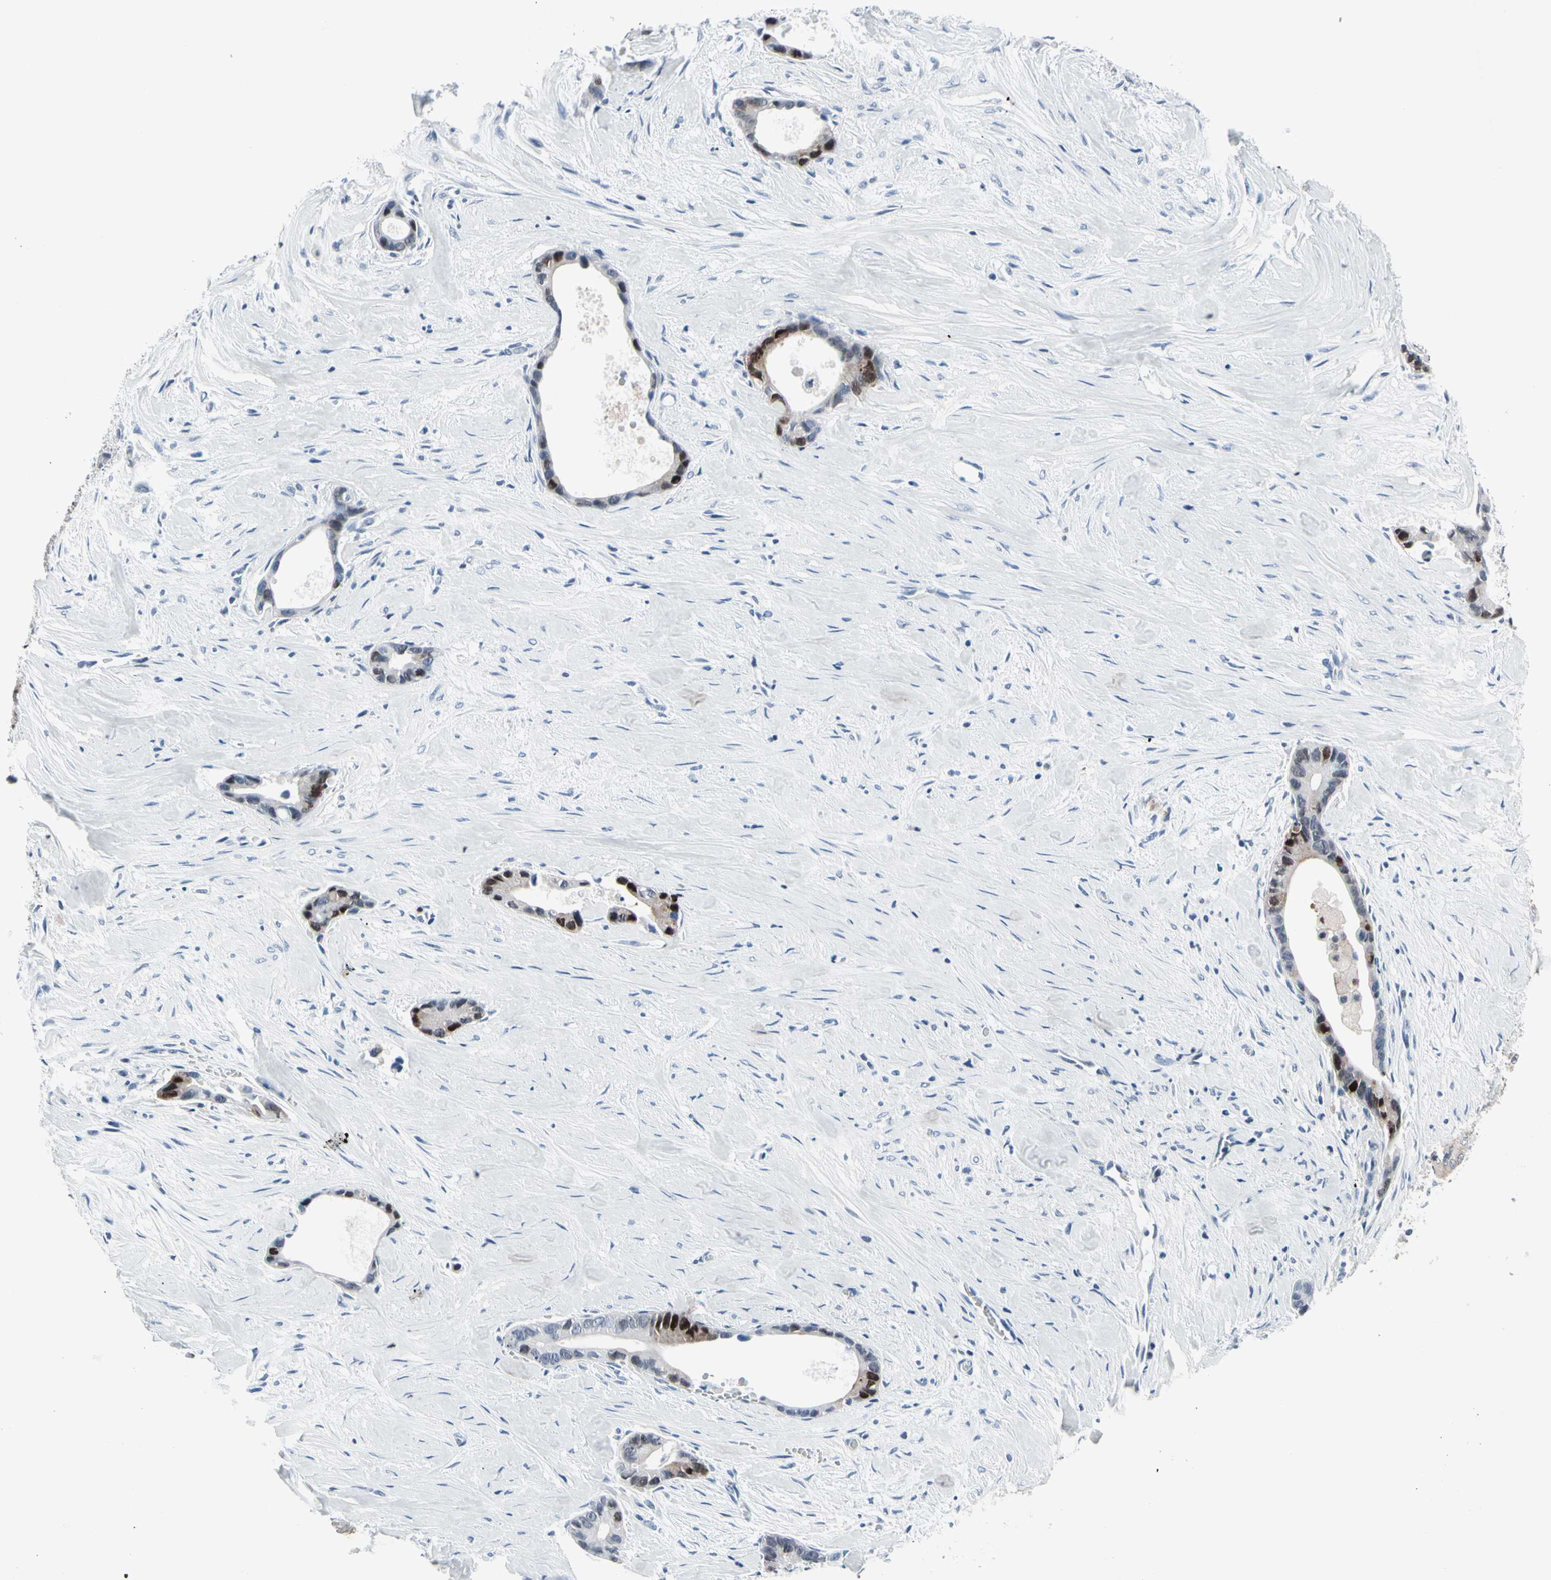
{"staining": {"intensity": "strong", "quantity": "25%-75%", "location": "cytoplasmic/membranous,nuclear"}, "tissue": "liver cancer", "cell_type": "Tumor cells", "image_type": "cancer", "snomed": [{"axis": "morphology", "description": "Cholangiocarcinoma"}, {"axis": "topography", "description": "Liver"}], "caption": "Immunohistochemistry image of neoplastic tissue: liver cancer stained using immunohistochemistry (IHC) demonstrates high levels of strong protein expression localized specifically in the cytoplasmic/membranous and nuclear of tumor cells, appearing as a cytoplasmic/membranous and nuclear brown color.", "gene": "TXN", "patient": {"sex": "female", "age": 55}}